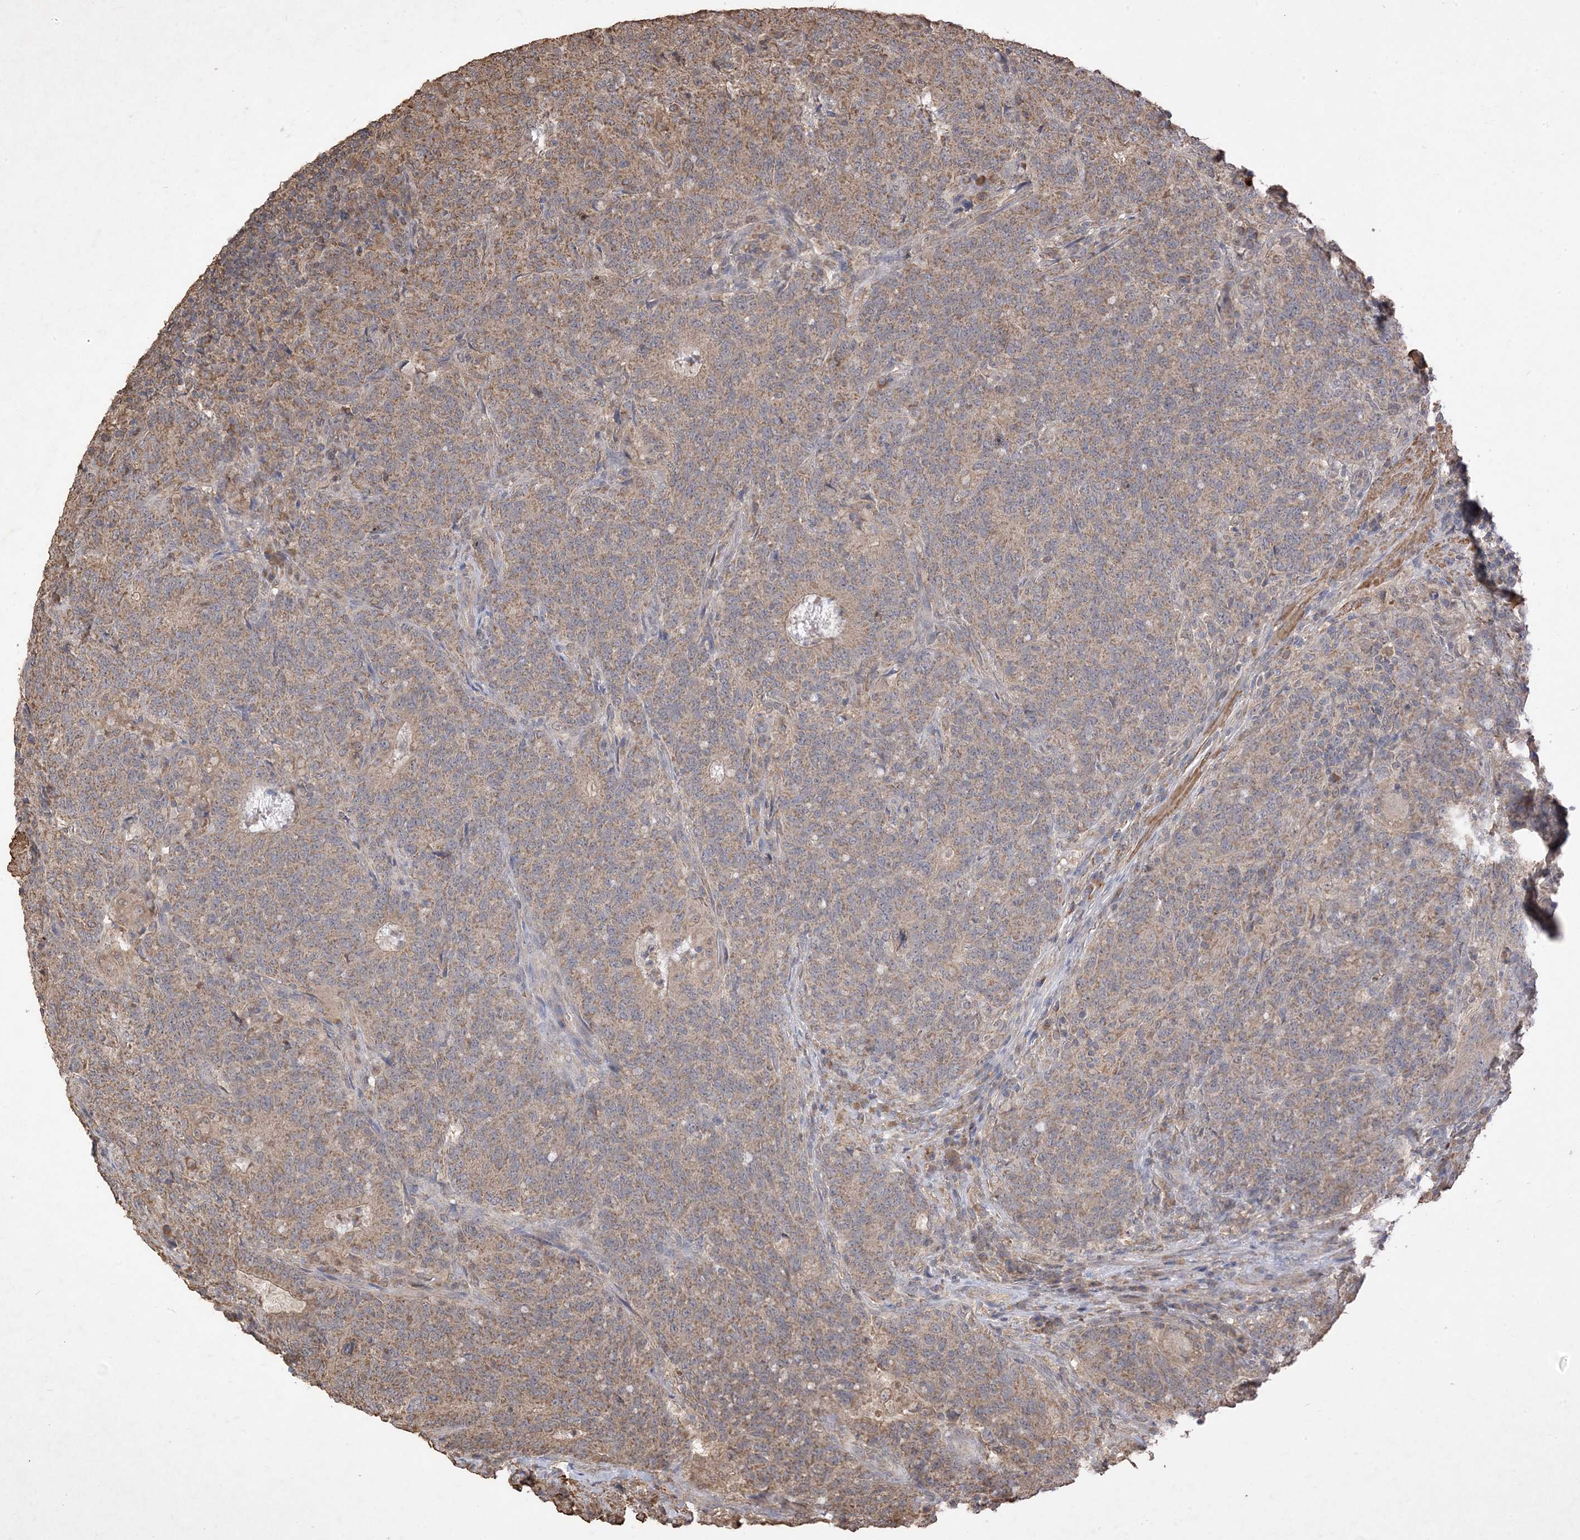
{"staining": {"intensity": "moderate", "quantity": ">75%", "location": "cytoplasmic/membranous"}, "tissue": "colorectal cancer", "cell_type": "Tumor cells", "image_type": "cancer", "snomed": [{"axis": "morphology", "description": "Normal tissue, NOS"}, {"axis": "morphology", "description": "Adenocarcinoma, NOS"}, {"axis": "topography", "description": "Colon"}], "caption": "Moderate cytoplasmic/membranous protein expression is present in about >75% of tumor cells in adenocarcinoma (colorectal). The protein of interest is shown in brown color, while the nuclei are stained blue.", "gene": "HPS4", "patient": {"sex": "female", "age": 75}}